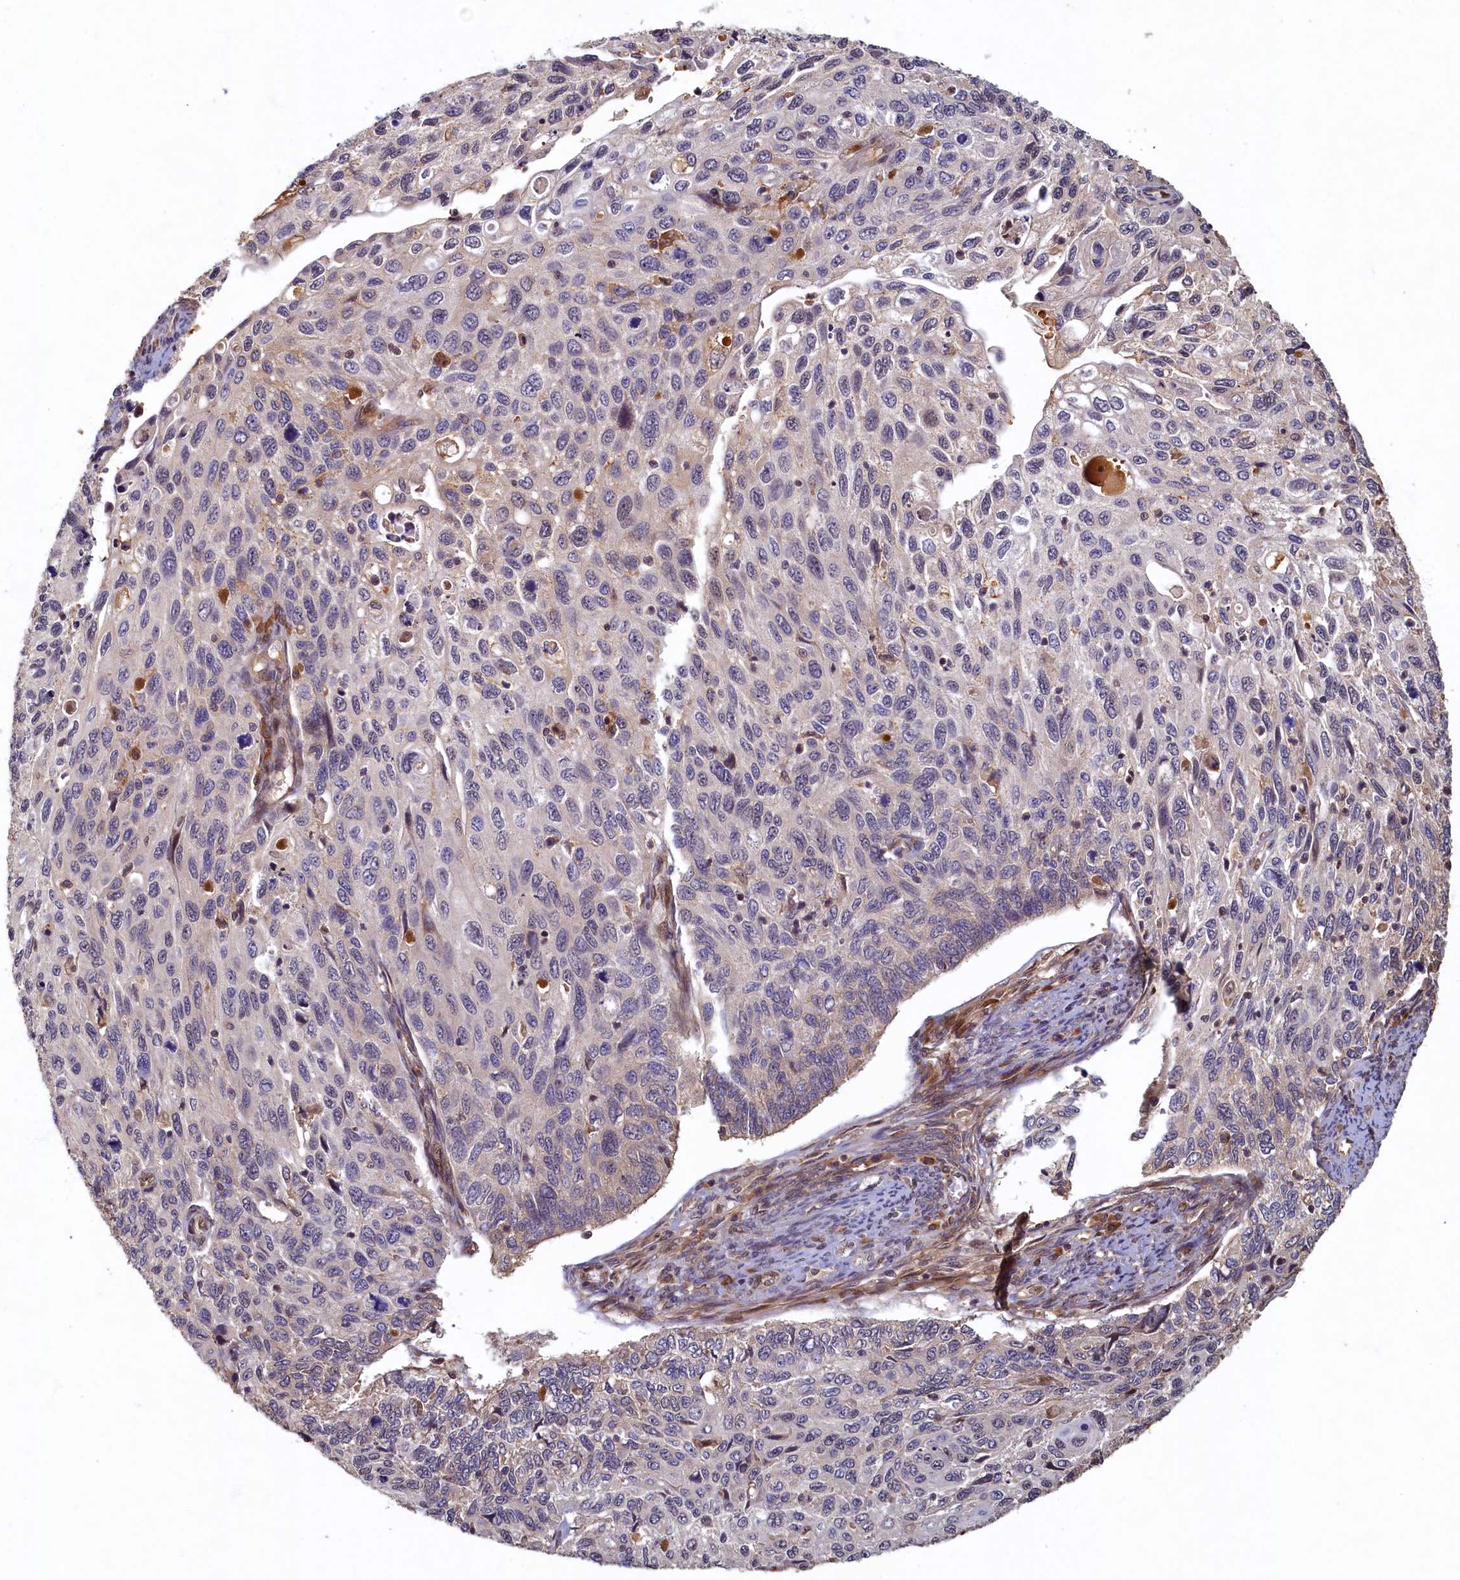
{"staining": {"intensity": "negative", "quantity": "none", "location": "none"}, "tissue": "cervical cancer", "cell_type": "Tumor cells", "image_type": "cancer", "snomed": [{"axis": "morphology", "description": "Squamous cell carcinoma, NOS"}, {"axis": "topography", "description": "Cervix"}], "caption": "High magnification brightfield microscopy of cervical squamous cell carcinoma stained with DAB (3,3'-diaminobenzidine) (brown) and counterstained with hematoxylin (blue): tumor cells show no significant positivity. The staining is performed using DAB brown chromogen with nuclei counter-stained in using hematoxylin.", "gene": "LCMT2", "patient": {"sex": "female", "age": 70}}